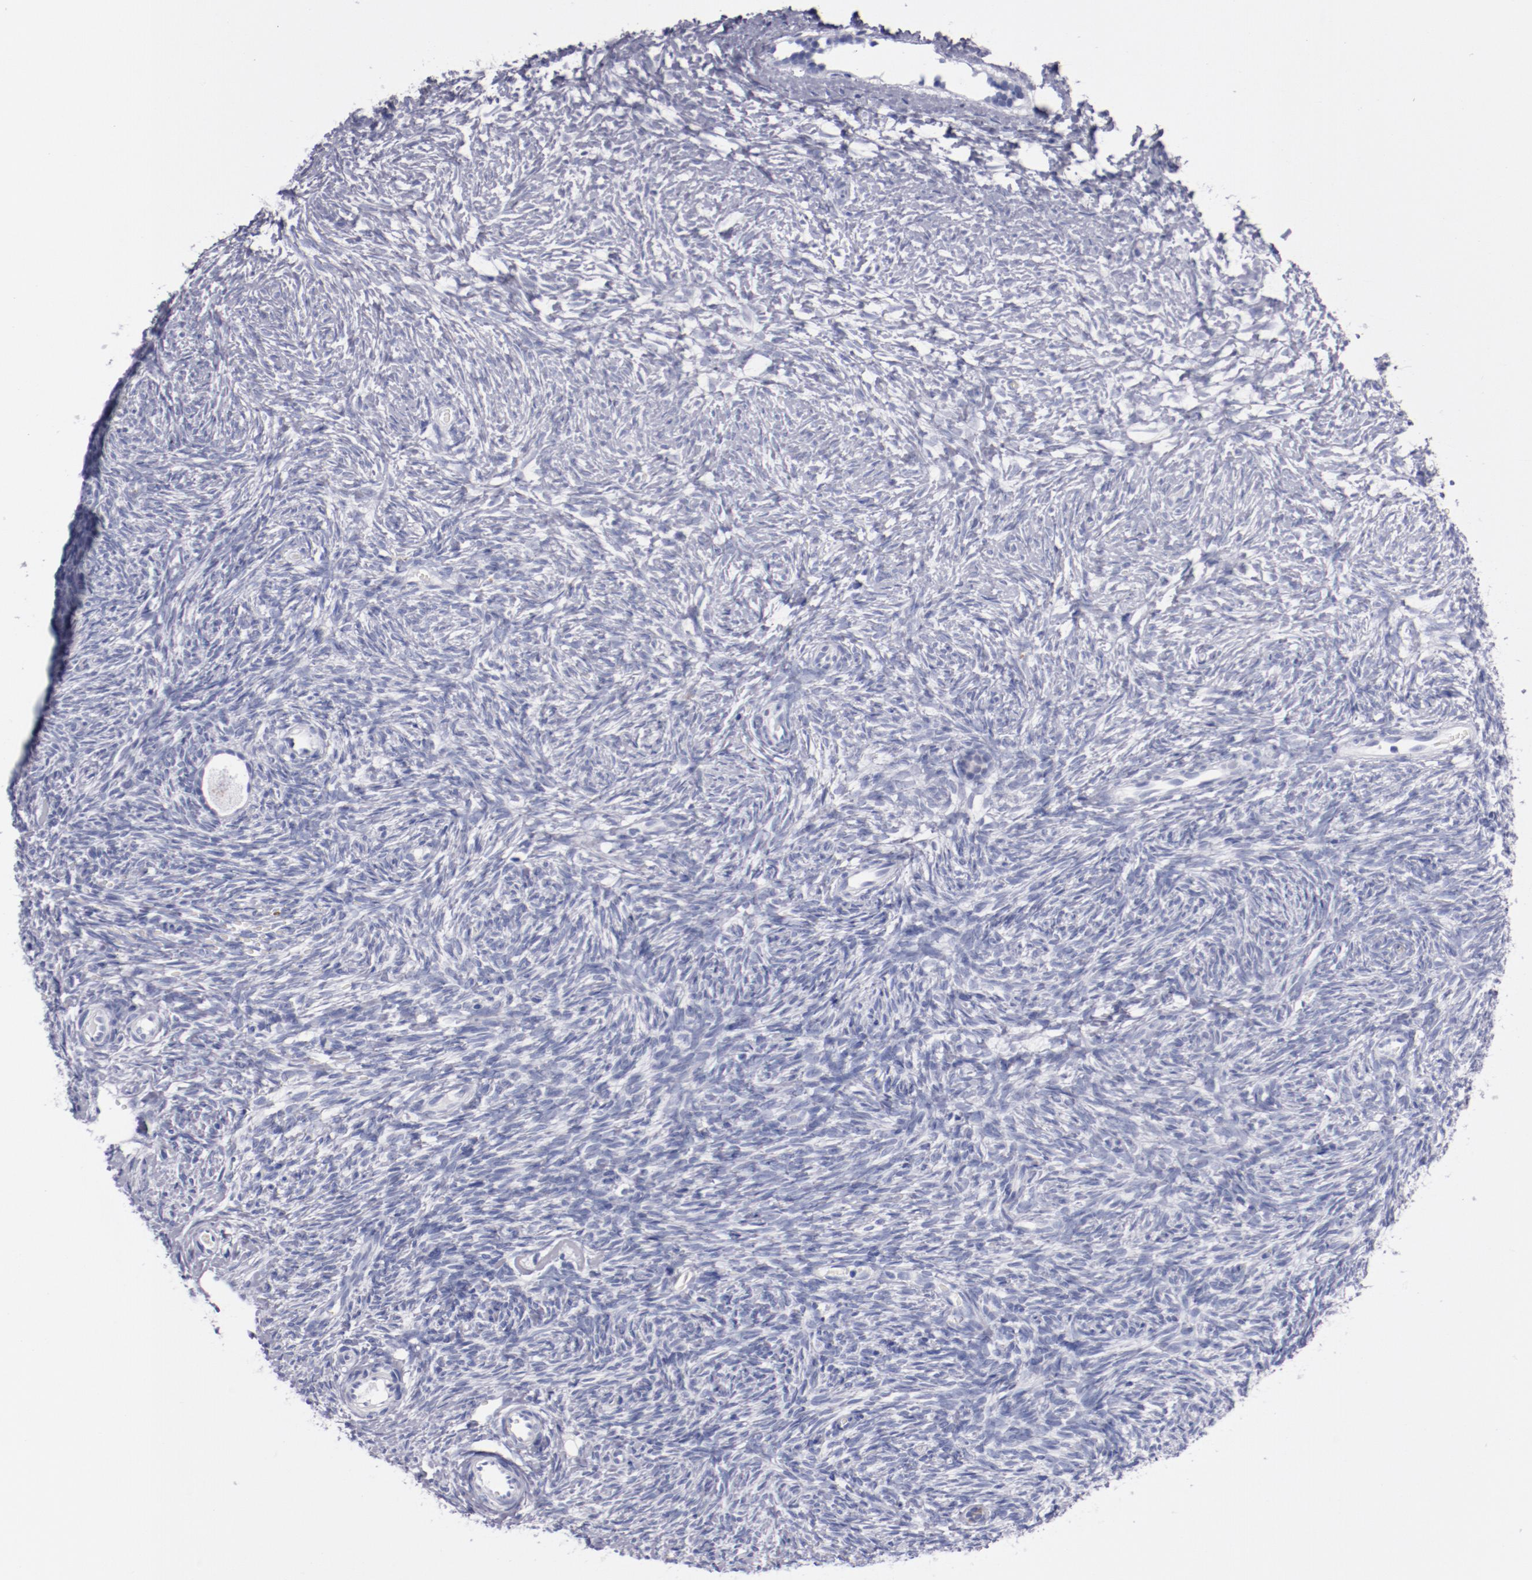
{"staining": {"intensity": "negative", "quantity": "none", "location": "none"}, "tissue": "ovary", "cell_type": "Ovarian stroma cells", "image_type": "normal", "snomed": [{"axis": "morphology", "description": "Normal tissue, NOS"}, {"axis": "topography", "description": "Ovary"}], "caption": "A photomicrograph of ovary stained for a protein displays no brown staining in ovarian stroma cells. The staining is performed using DAB brown chromogen with nuclei counter-stained in using hematoxylin.", "gene": "HNF1B", "patient": {"sex": "female", "age": 35}}